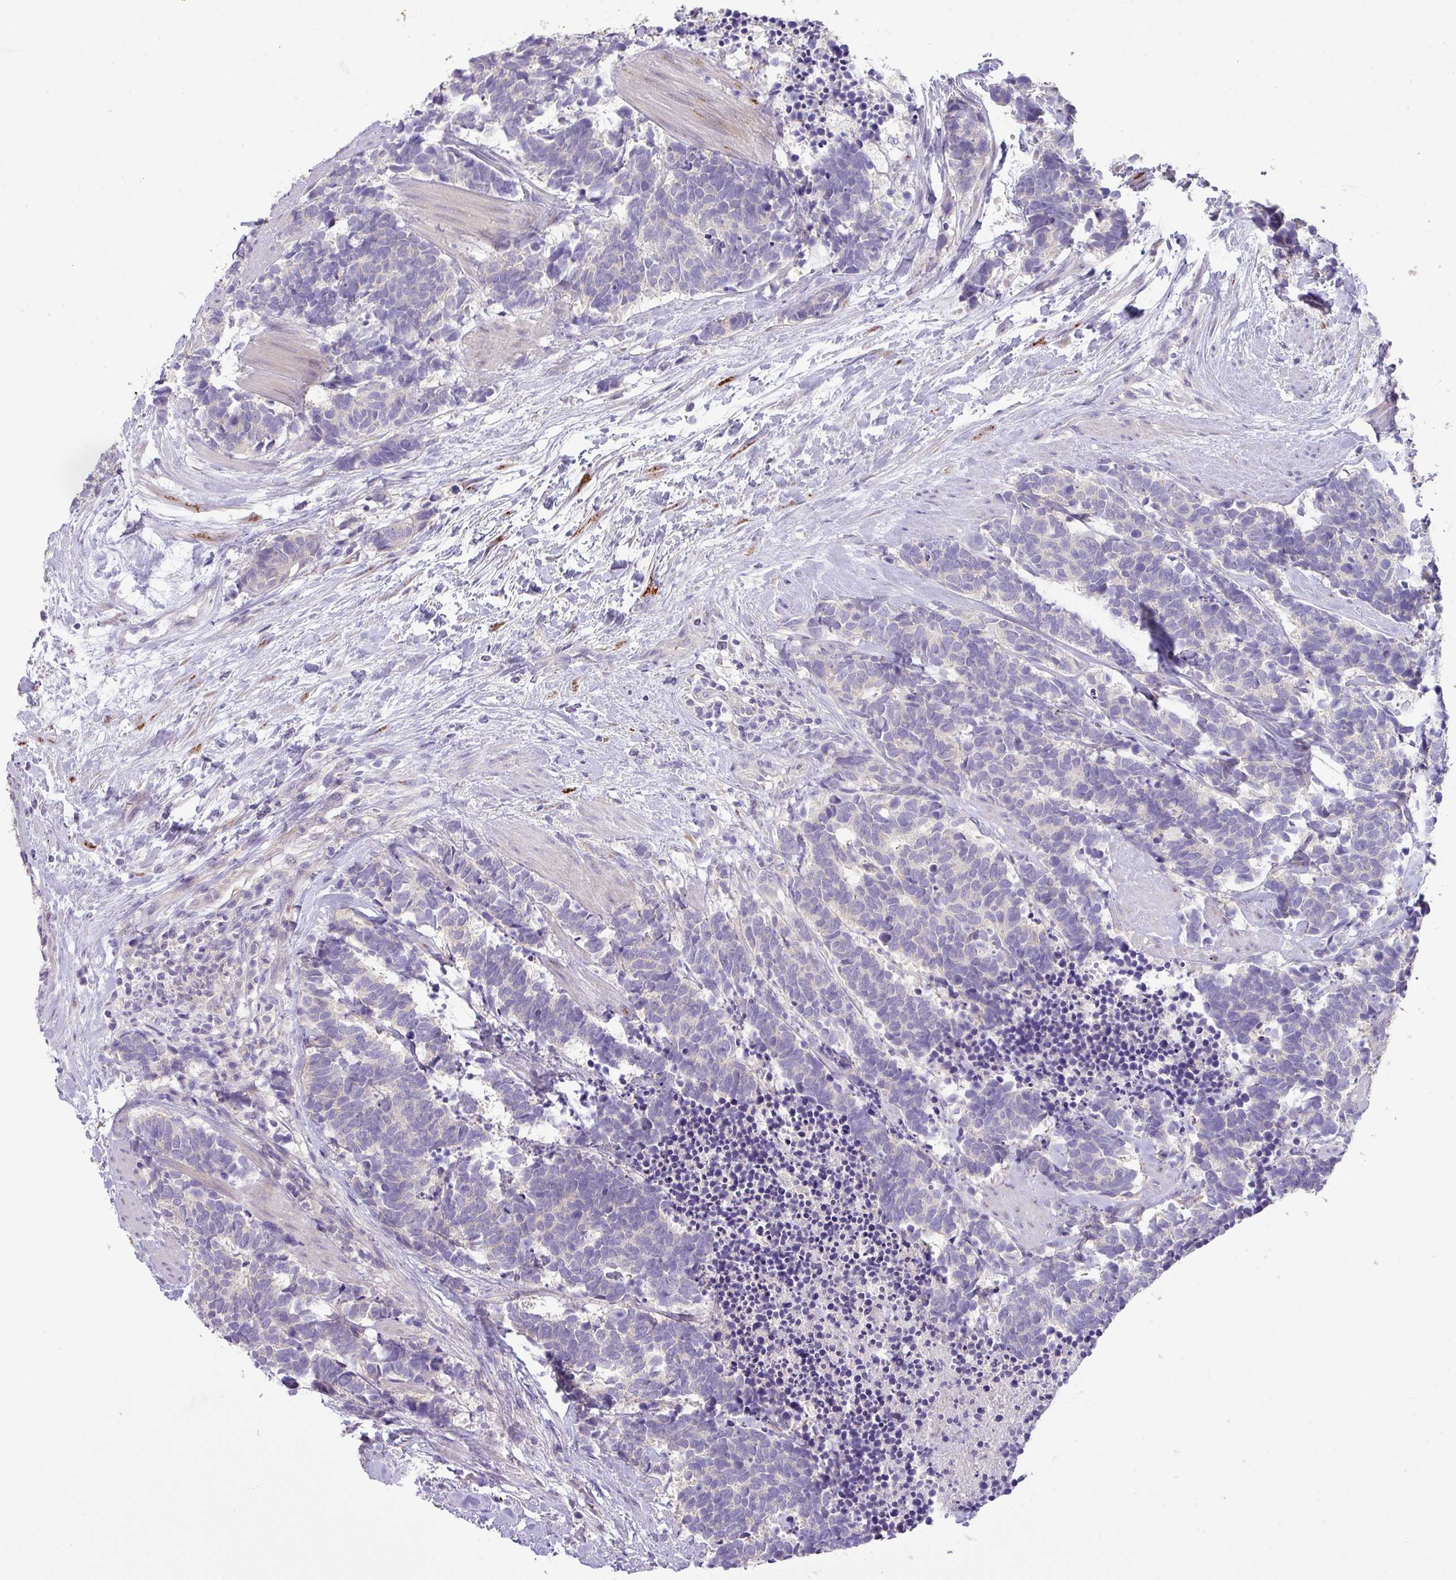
{"staining": {"intensity": "negative", "quantity": "none", "location": "none"}, "tissue": "carcinoid", "cell_type": "Tumor cells", "image_type": "cancer", "snomed": [{"axis": "morphology", "description": "Carcinoma, NOS"}, {"axis": "morphology", "description": "Carcinoid, malignant, NOS"}, {"axis": "topography", "description": "Prostate"}], "caption": "This is an IHC histopathology image of carcinoid. There is no positivity in tumor cells.", "gene": "GALNT12", "patient": {"sex": "male", "age": 57}}